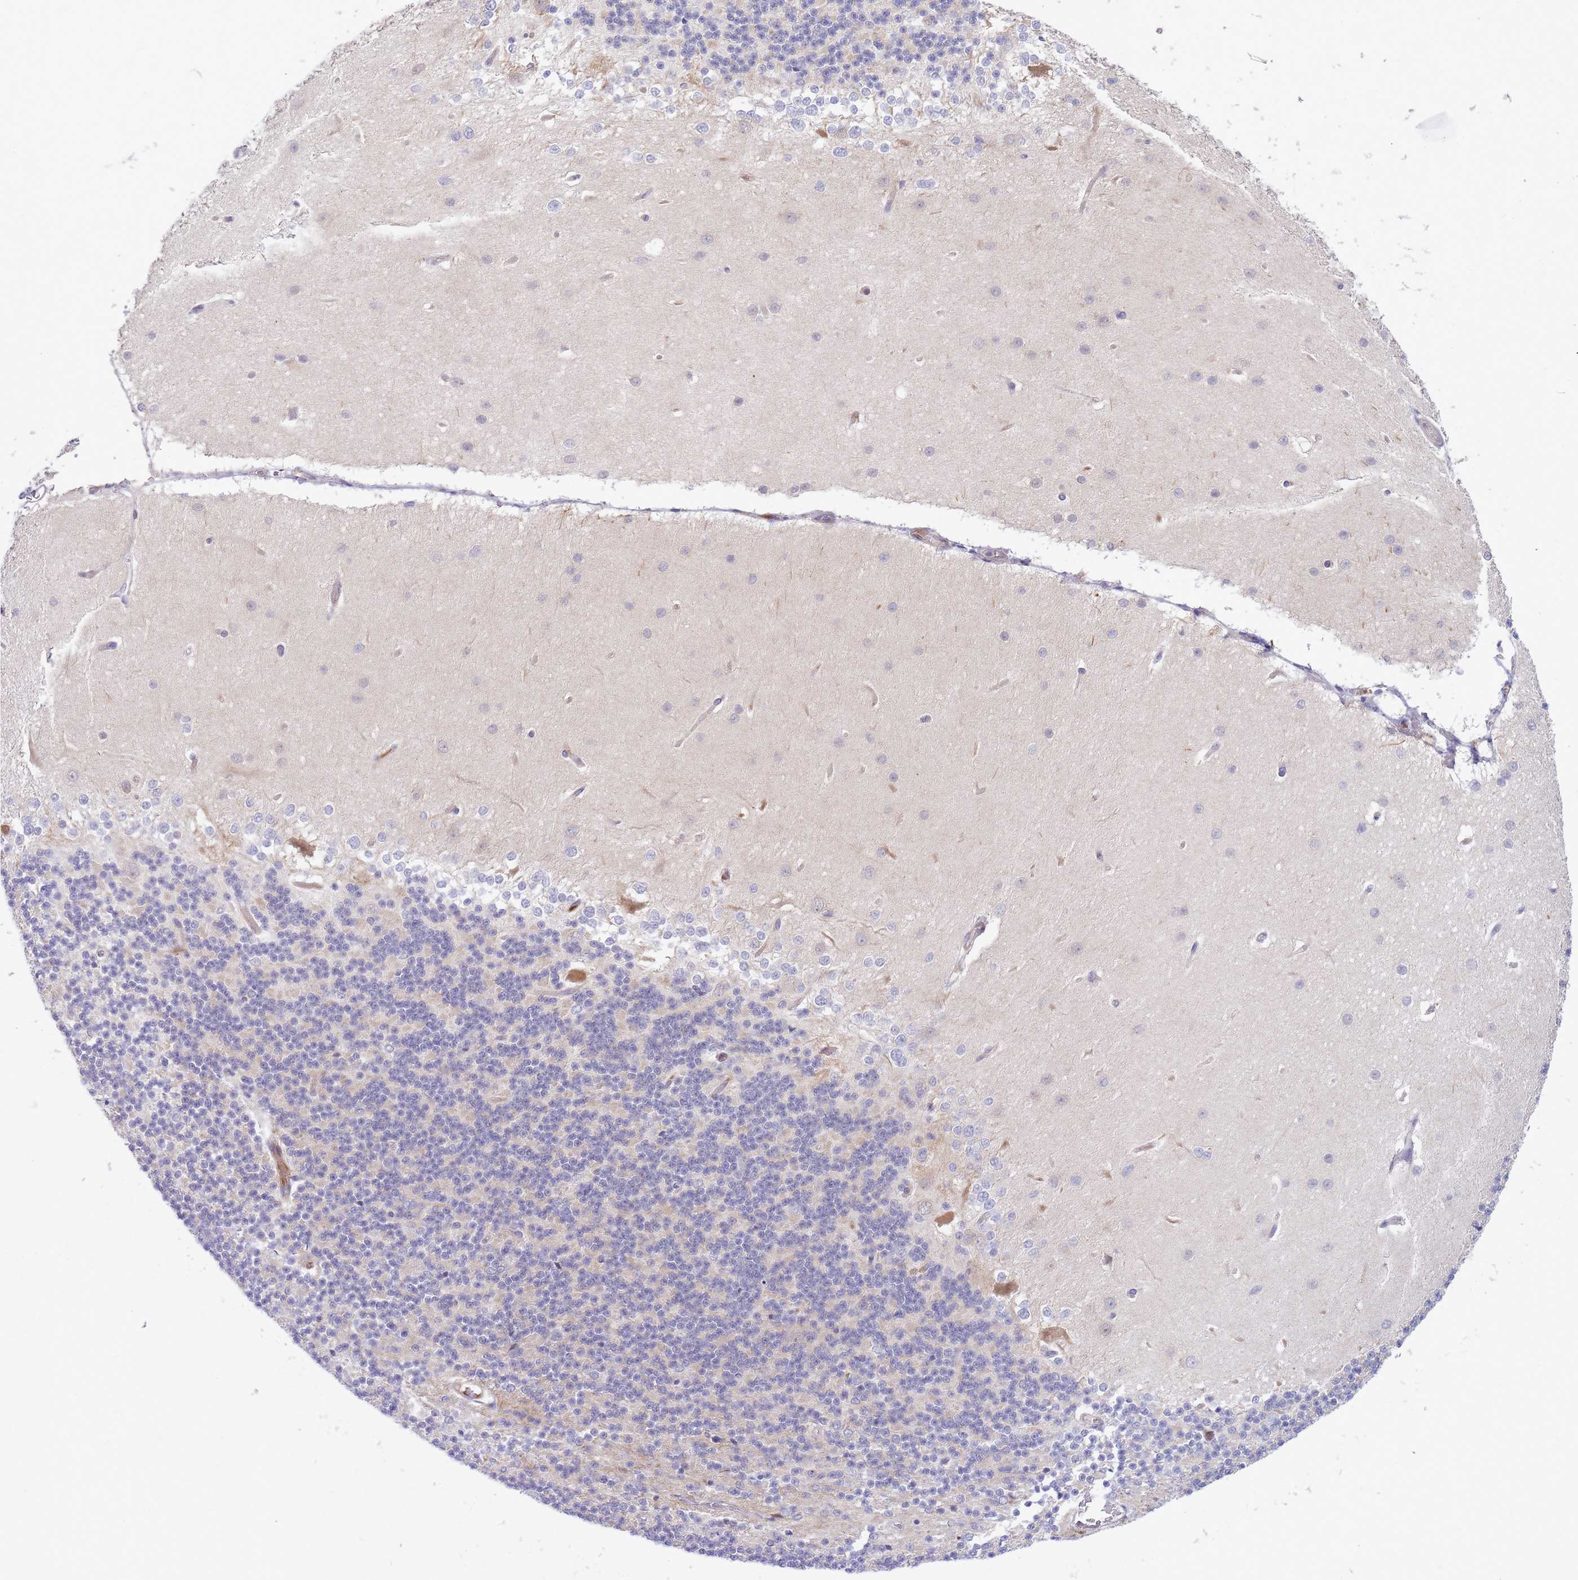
{"staining": {"intensity": "negative", "quantity": "none", "location": "none"}, "tissue": "cerebellum", "cell_type": "Cells in granular layer", "image_type": "normal", "snomed": [{"axis": "morphology", "description": "Normal tissue, NOS"}, {"axis": "topography", "description": "Cerebellum"}], "caption": "The photomicrograph shows no staining of cells in granular layer in unremarkable cerebellum. (DAB (3,3'-diaminobenzidine) immunohistochemistry, high magnification).", "gene": "APOL4", "patient": {"sex": "female", "age": 29}}